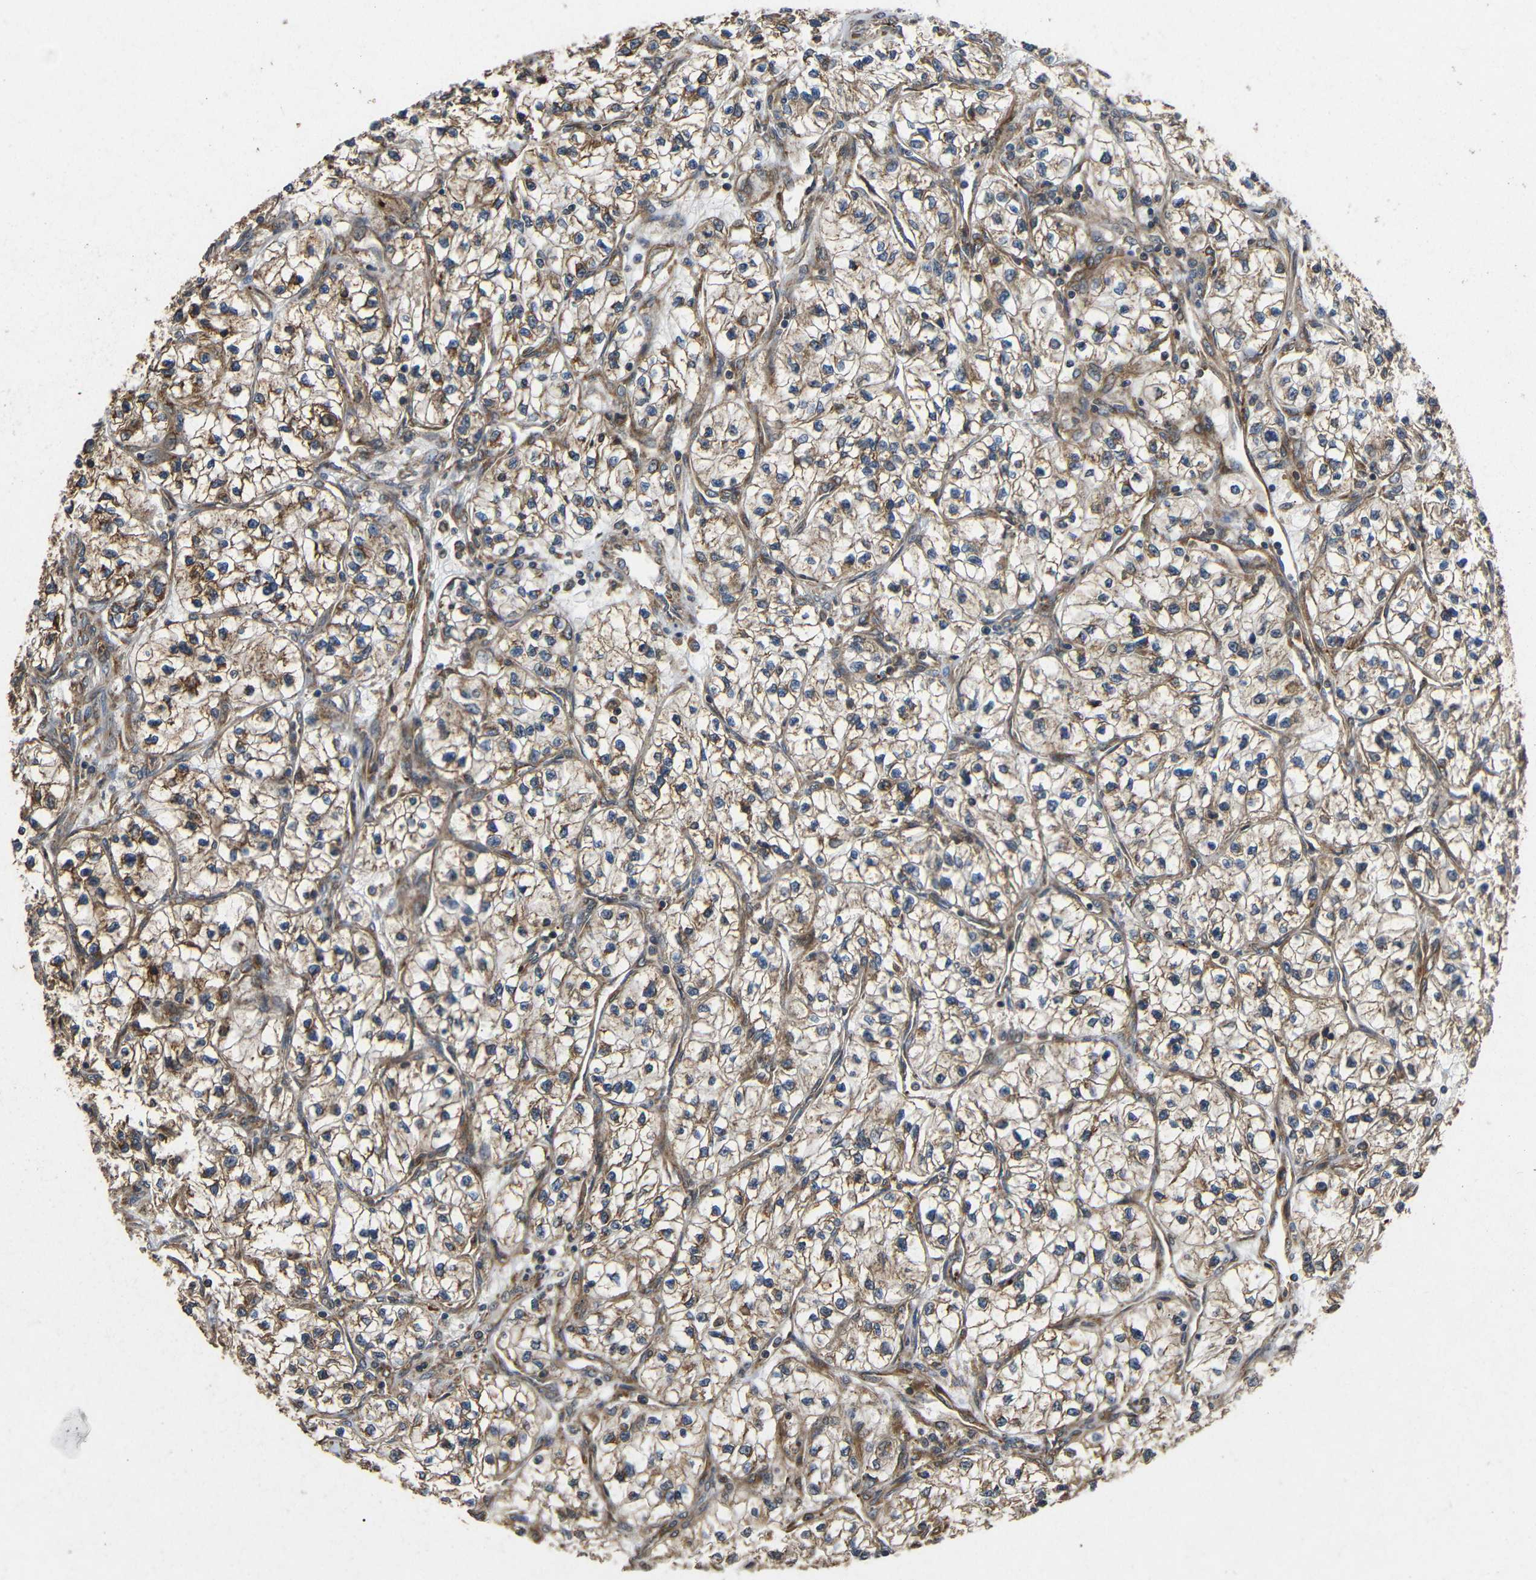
{"staining": {"intensity": "moderate", "quantity": ">75%", "location": "cytoplasmic/membranous"}, "tissue": "renal cancer", "cell_type": "Tumor cells", "image_type": "cancer", "snomed": [{"axis": "morphology", "description": "Adenocarcinoma, NOS"}, {"axis": "topography", "description": "Kidney"}], "caption": "Renal cancer stained with a protein marker reveals moderate staining in tumor cells.", "gene": "EIF2S1", "patient": {"sex": "female", "age": 57}}